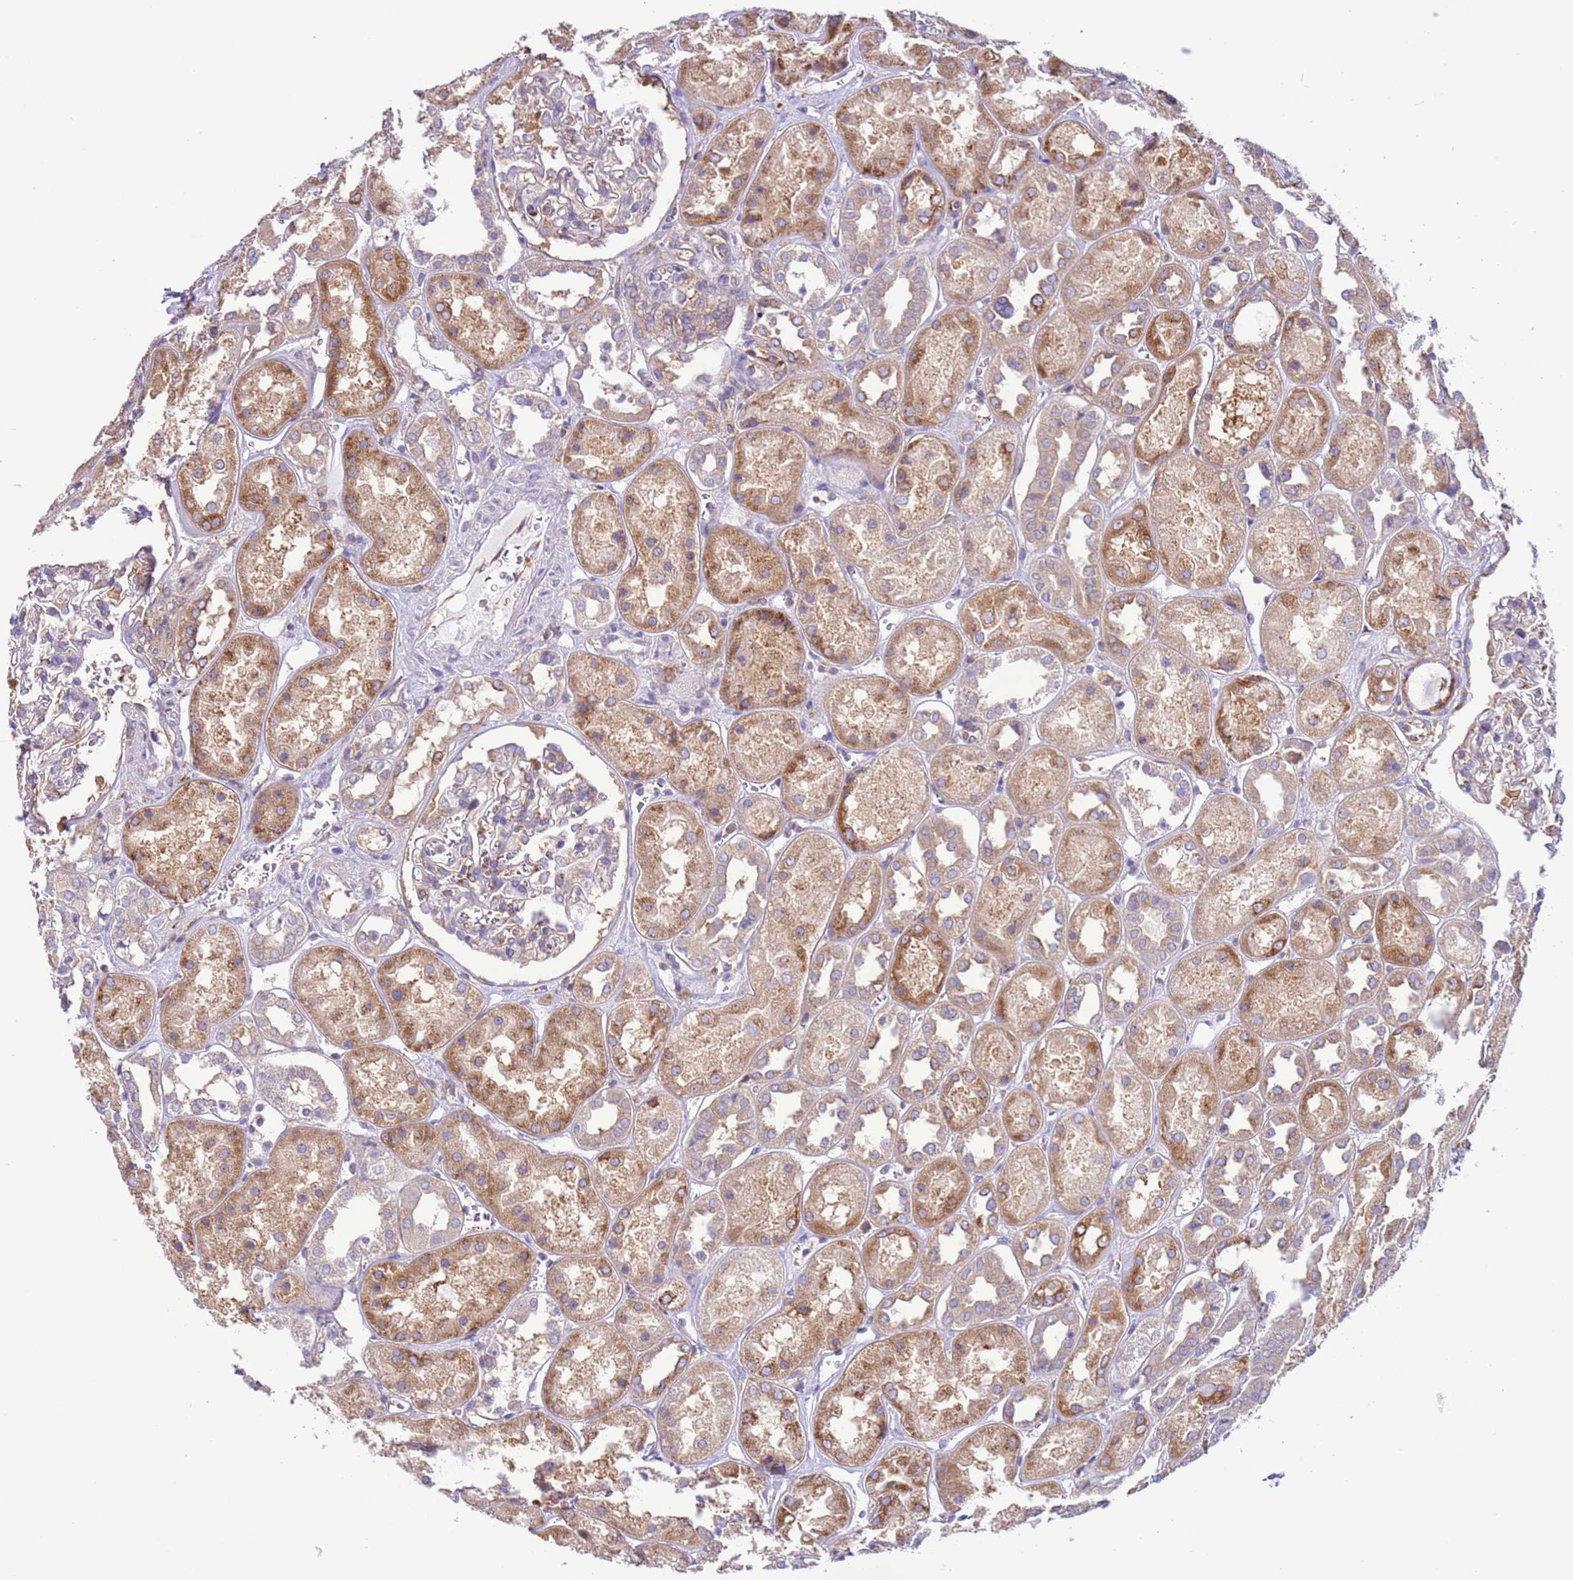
{"staining": {"intensity": "moderate", "quantity": ">75%", "location": "cytoplasmic/membranous"}, "tissue": "kidney", "cell_type": "Cells in glomeruli", "image_type": "normal", "snomed": [{"axis": "morphology", "description": "Normal tissue, NOS"}, {"axis": "topography", "description": "Kidney"}], "caption": "DAB (3,3'-diaminobenzidine) immunohistochemical staining of normal human kidney demonstrates moderate cytoplasmic/membranous protein staining in approximately >75% of cells in glomeruli. (DAB IHC, brown staining for protein, blue staining for nuclei).", "gene": "VARS1", "patient": {"sex": "male", "age": 70}}